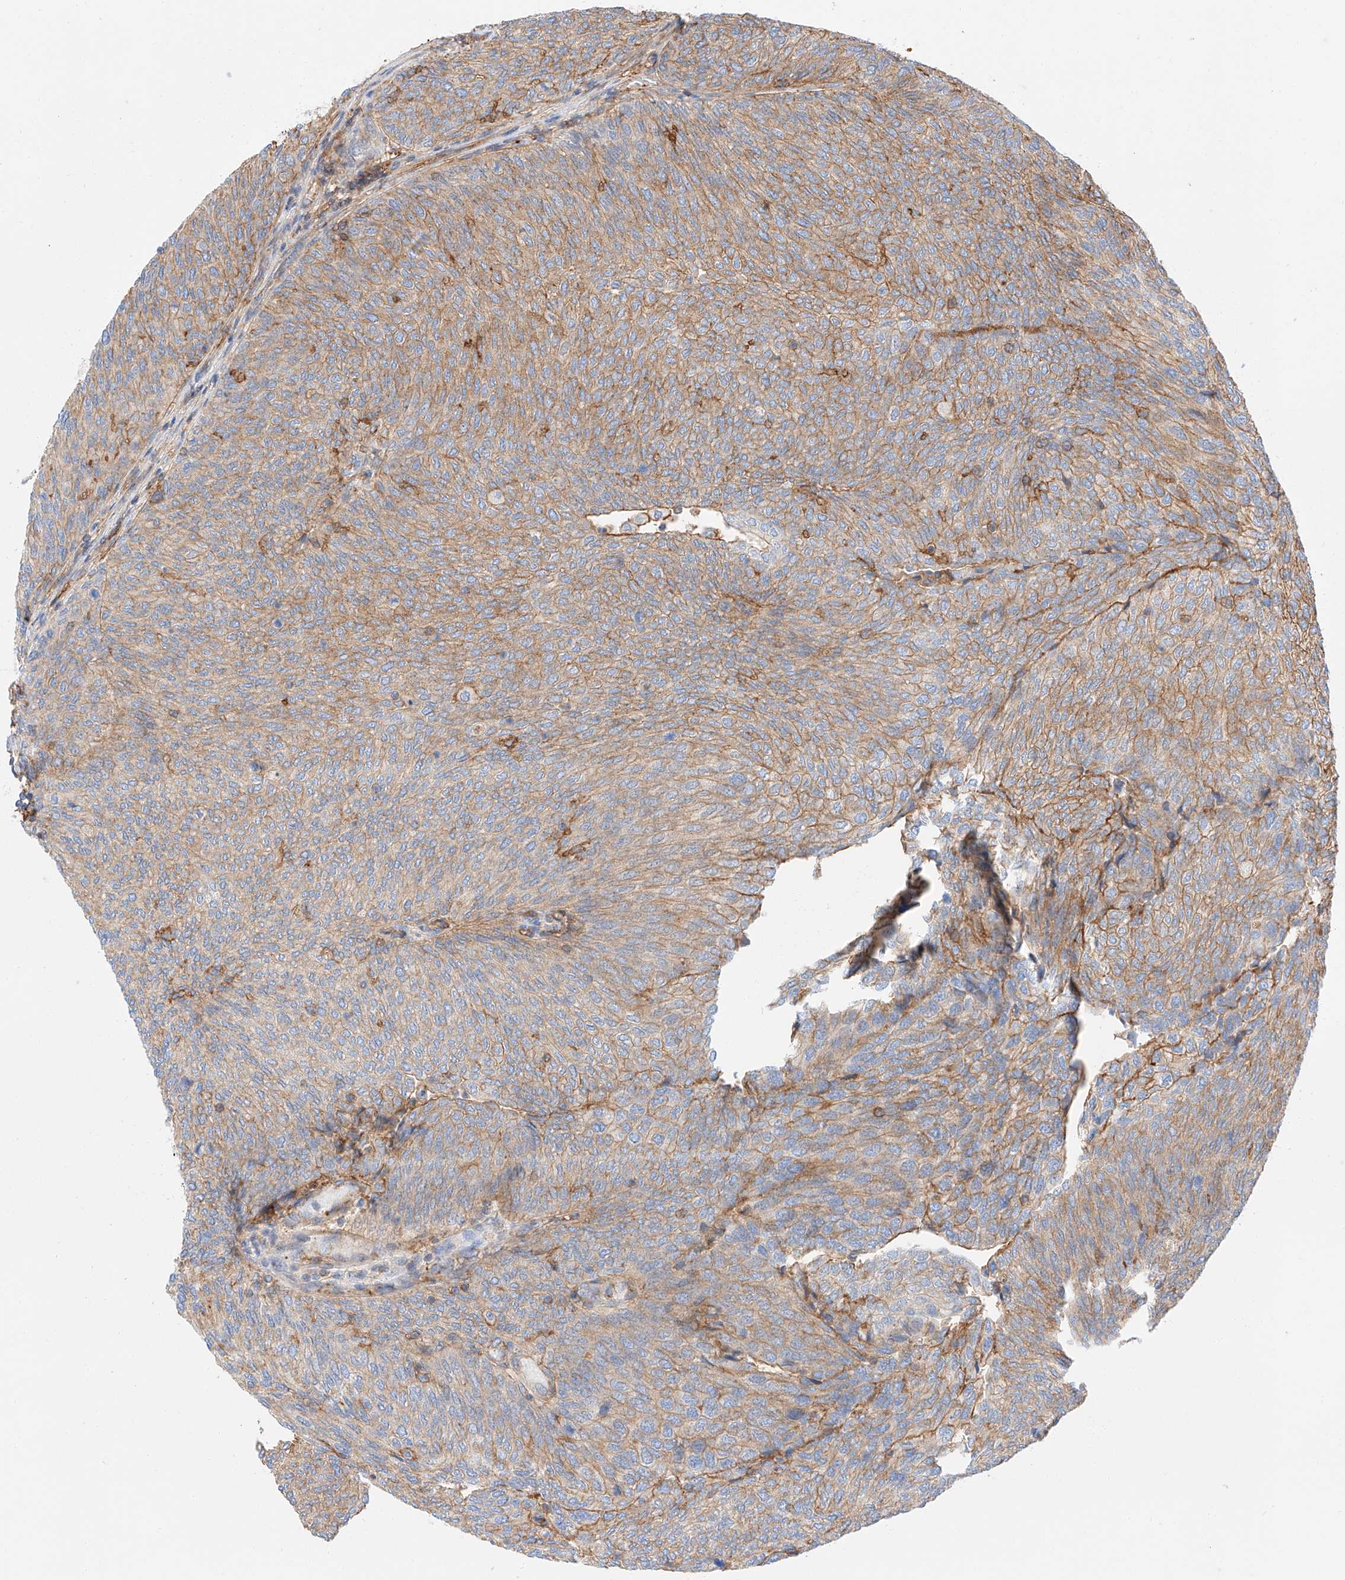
{"staining": {"intensity": "moderate", "quantity": "<25%", "location": "cytoplasmic/membranous"}, "tissue": "urothelial cancer", "cell_type": "Tumor cells", "image_type": "cancer", "snomed": [{"axis": "morphology", "description": "Urothelial carcinoma, Low grade"}, {"axis": "topography", "description": "Urinary bladder"}], "caption": "Immunohistochemistry histopathology image of neoplastic tissue: low-grade urothelial carcinoma stained using immunohistochemistry demonstrates low levels of moderate protein expression localized specifically in the cytoplasmic/membranous of tumor cells, appearing as a cytoplasmic/membranous brown color.", "gene": "HAUS4", "patient": {"sex": "female", "age": 79}}